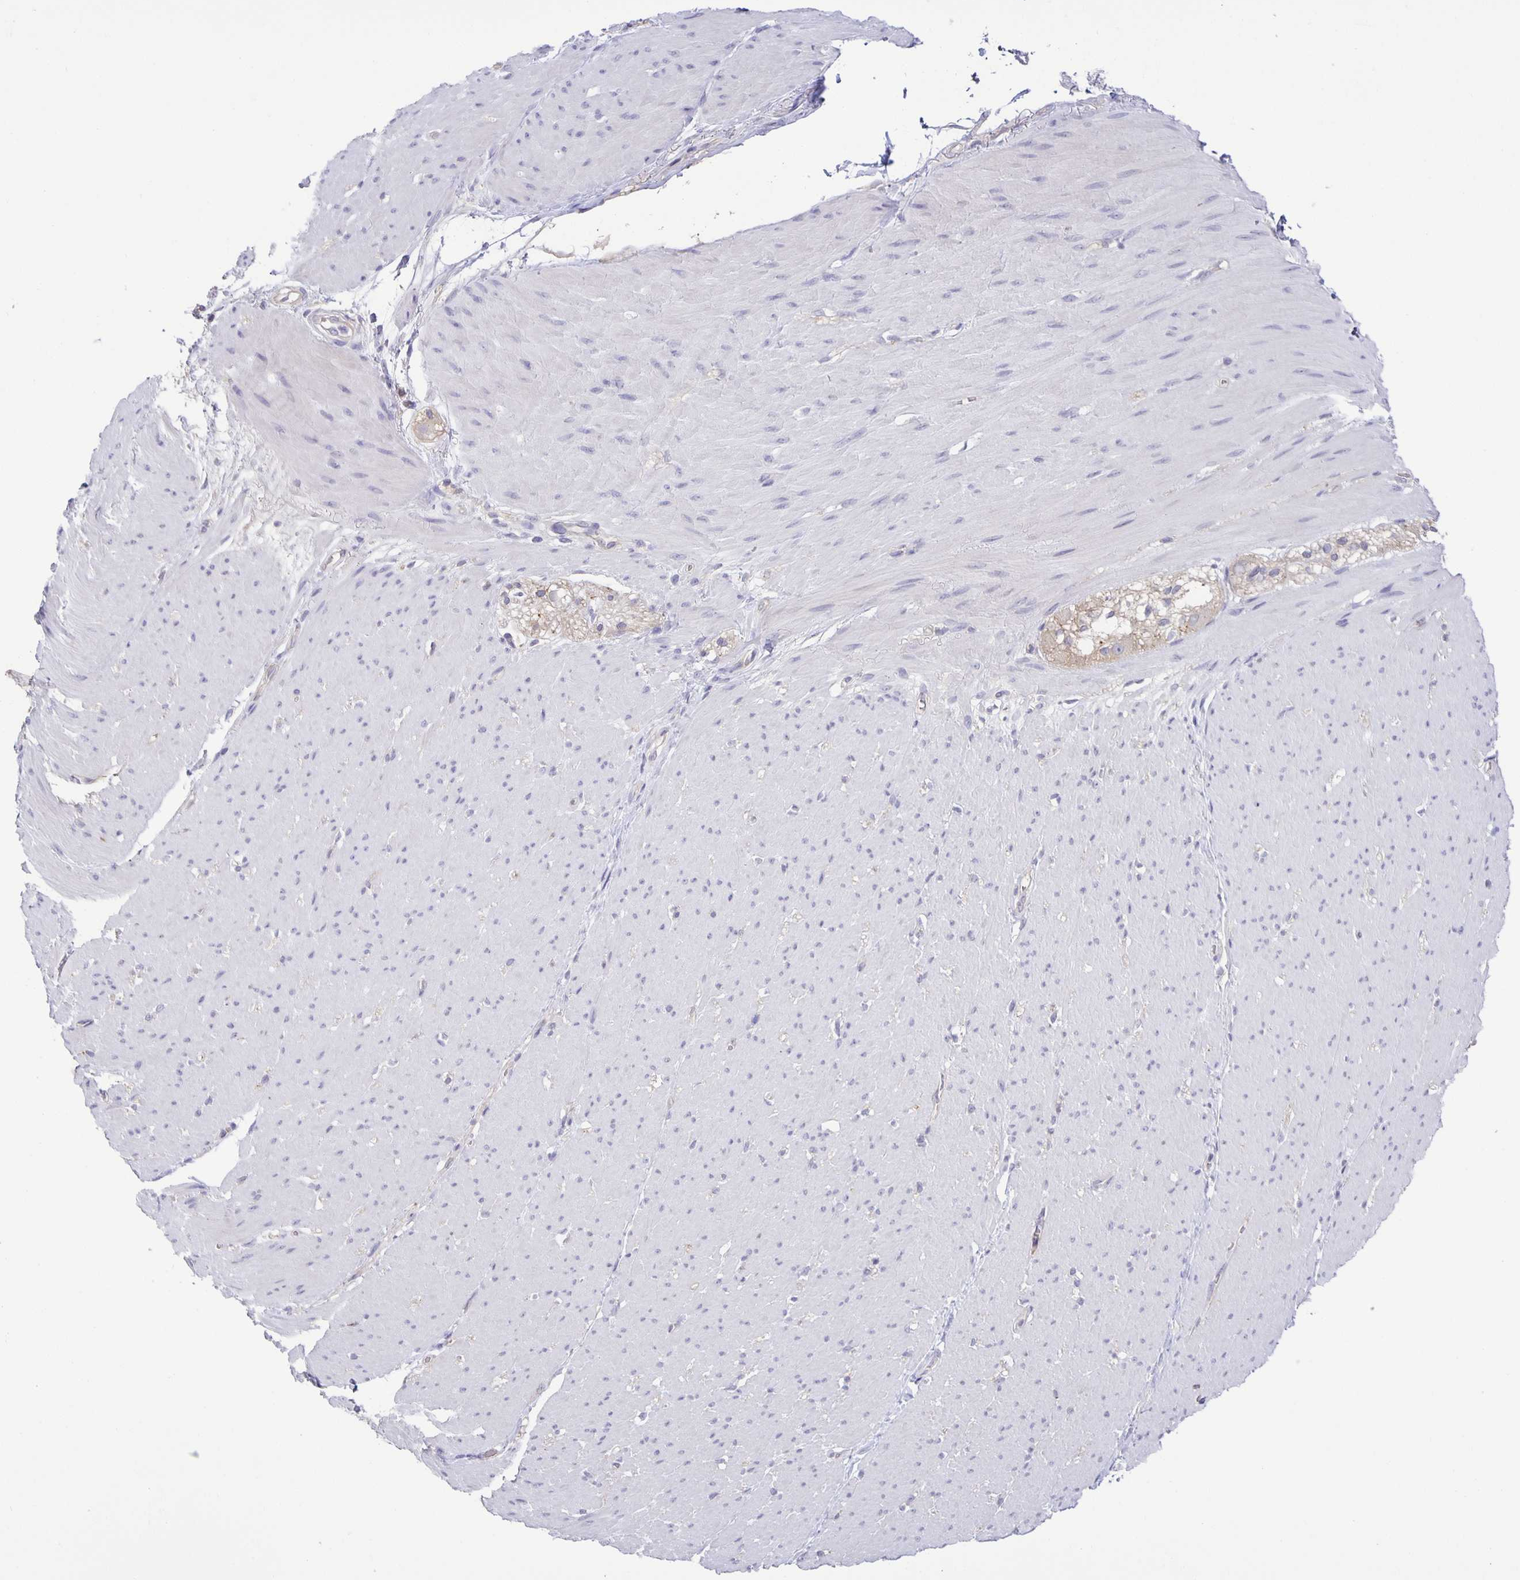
{"staining": {"intensity": "negative", "quantity": "none", "location": "none"}, "tissue": "smooth muscle", "cell_type": "Smooth muscle cells", "image_type": "normal", "snomed": [{"axis": "morphology", "description": "Normal tissue, NOS"}, {"axis": "topography", "description": "Smooth muscle"}, {"axis": "topography", "description": "Rectum"}], "caption": "A high-resolution photomicrograph shows immunohistochemistry staining of benign smooth muscle, which exhibits no significant staining in smooth muscle cells.", "gene": "PTPN3", "patient": {"sex": "male", "age": 53}}